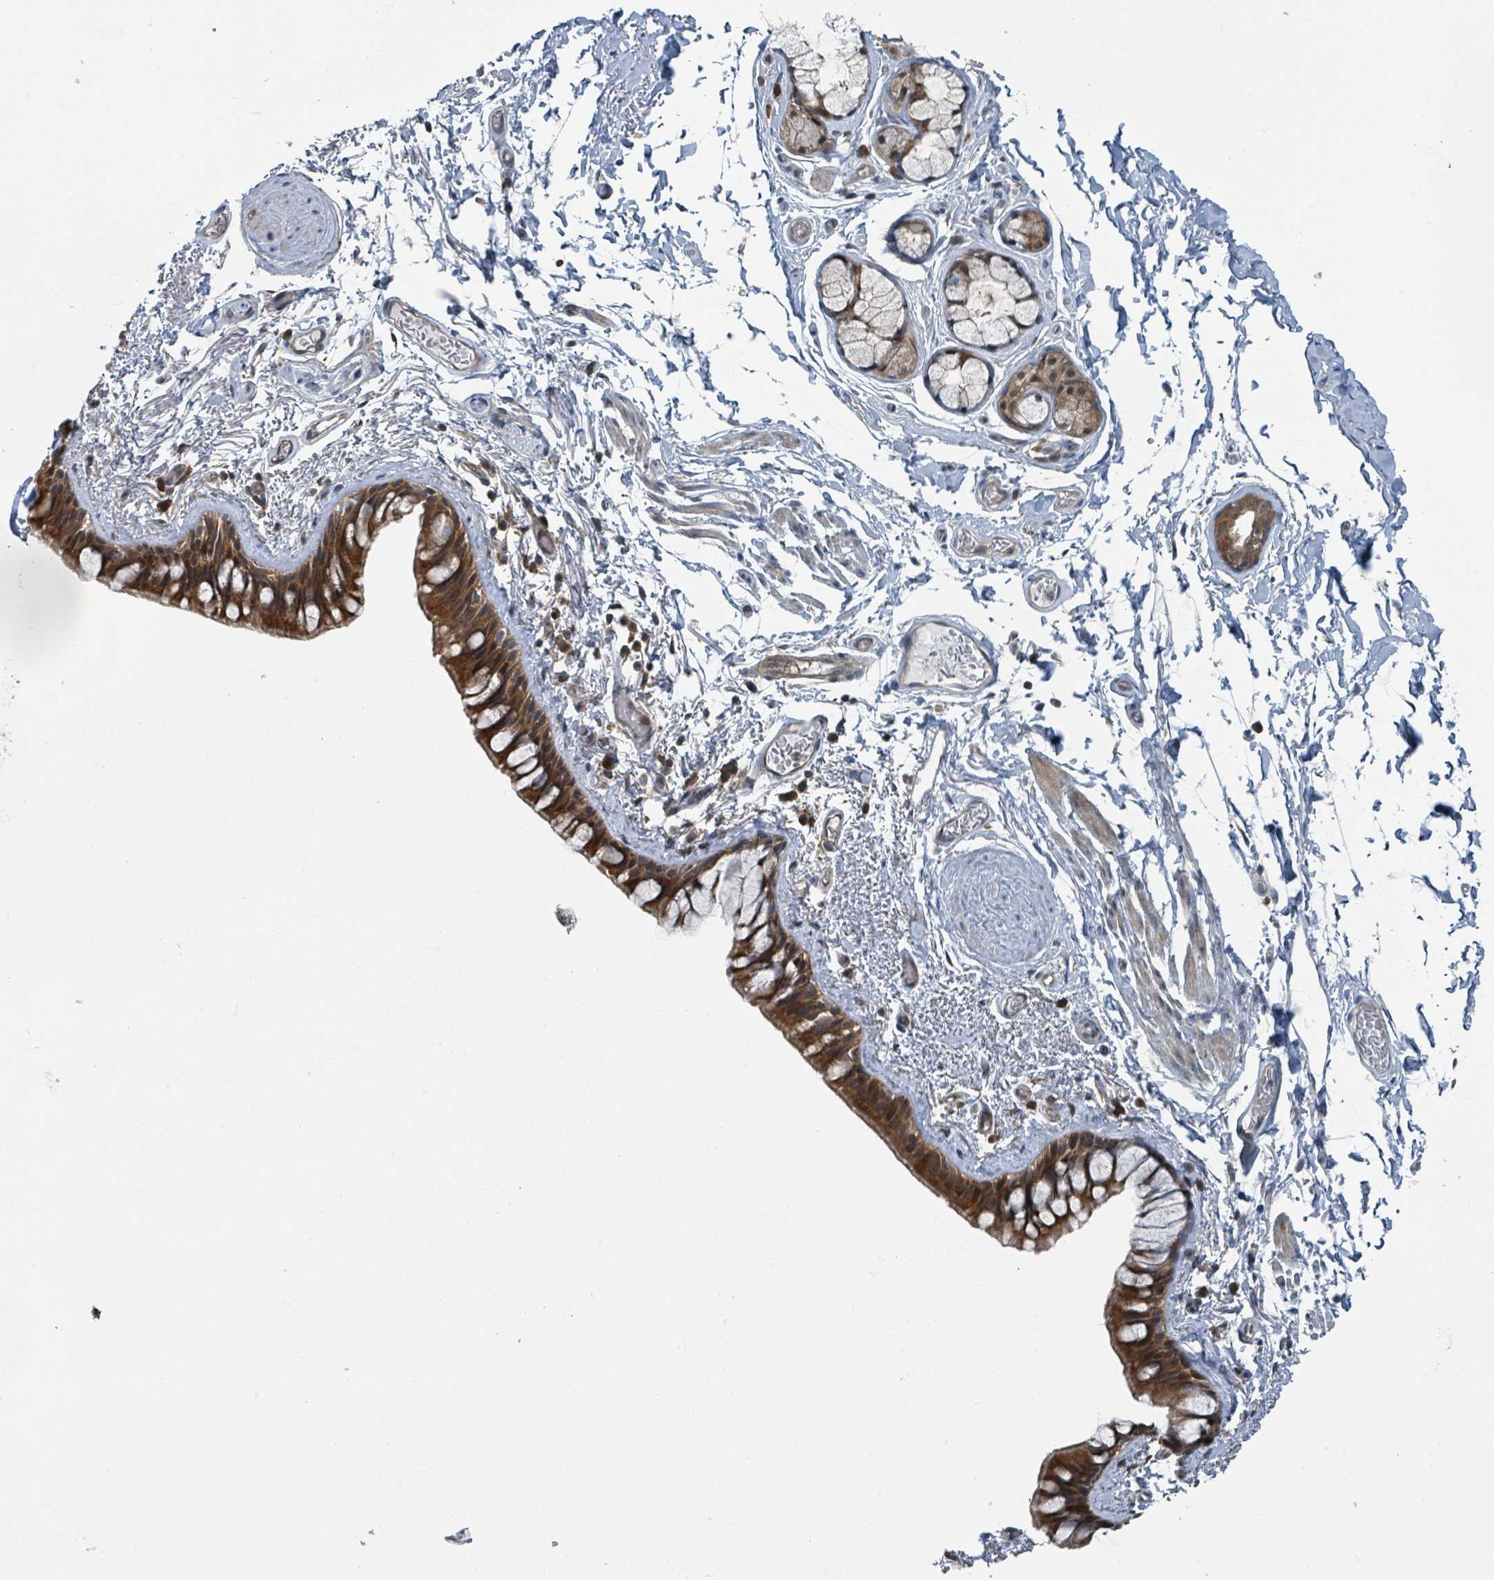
{"staining": {"intensity": "strong", "quantity": ">75%", "location": "cytoplasmic/membranous,nuclear"}, "tissue": "bronchus", "cell_type": "Respiratory epithelial cells", "image_type": "normal", "snomed": [{"axis": "morphology", "description": "Normal tissue, NOS"}, {"axis": "topography", "description": "Cartilage tissue"}], "caption": "Respiratory epithelial cells display high levels of strong cytoplasmic/membranous,nuclear staining in about >75% of cells in unremarkable human bronchus.", "gene": "GOLGA7B", "patient": {"sex": "male", "age": 63}}